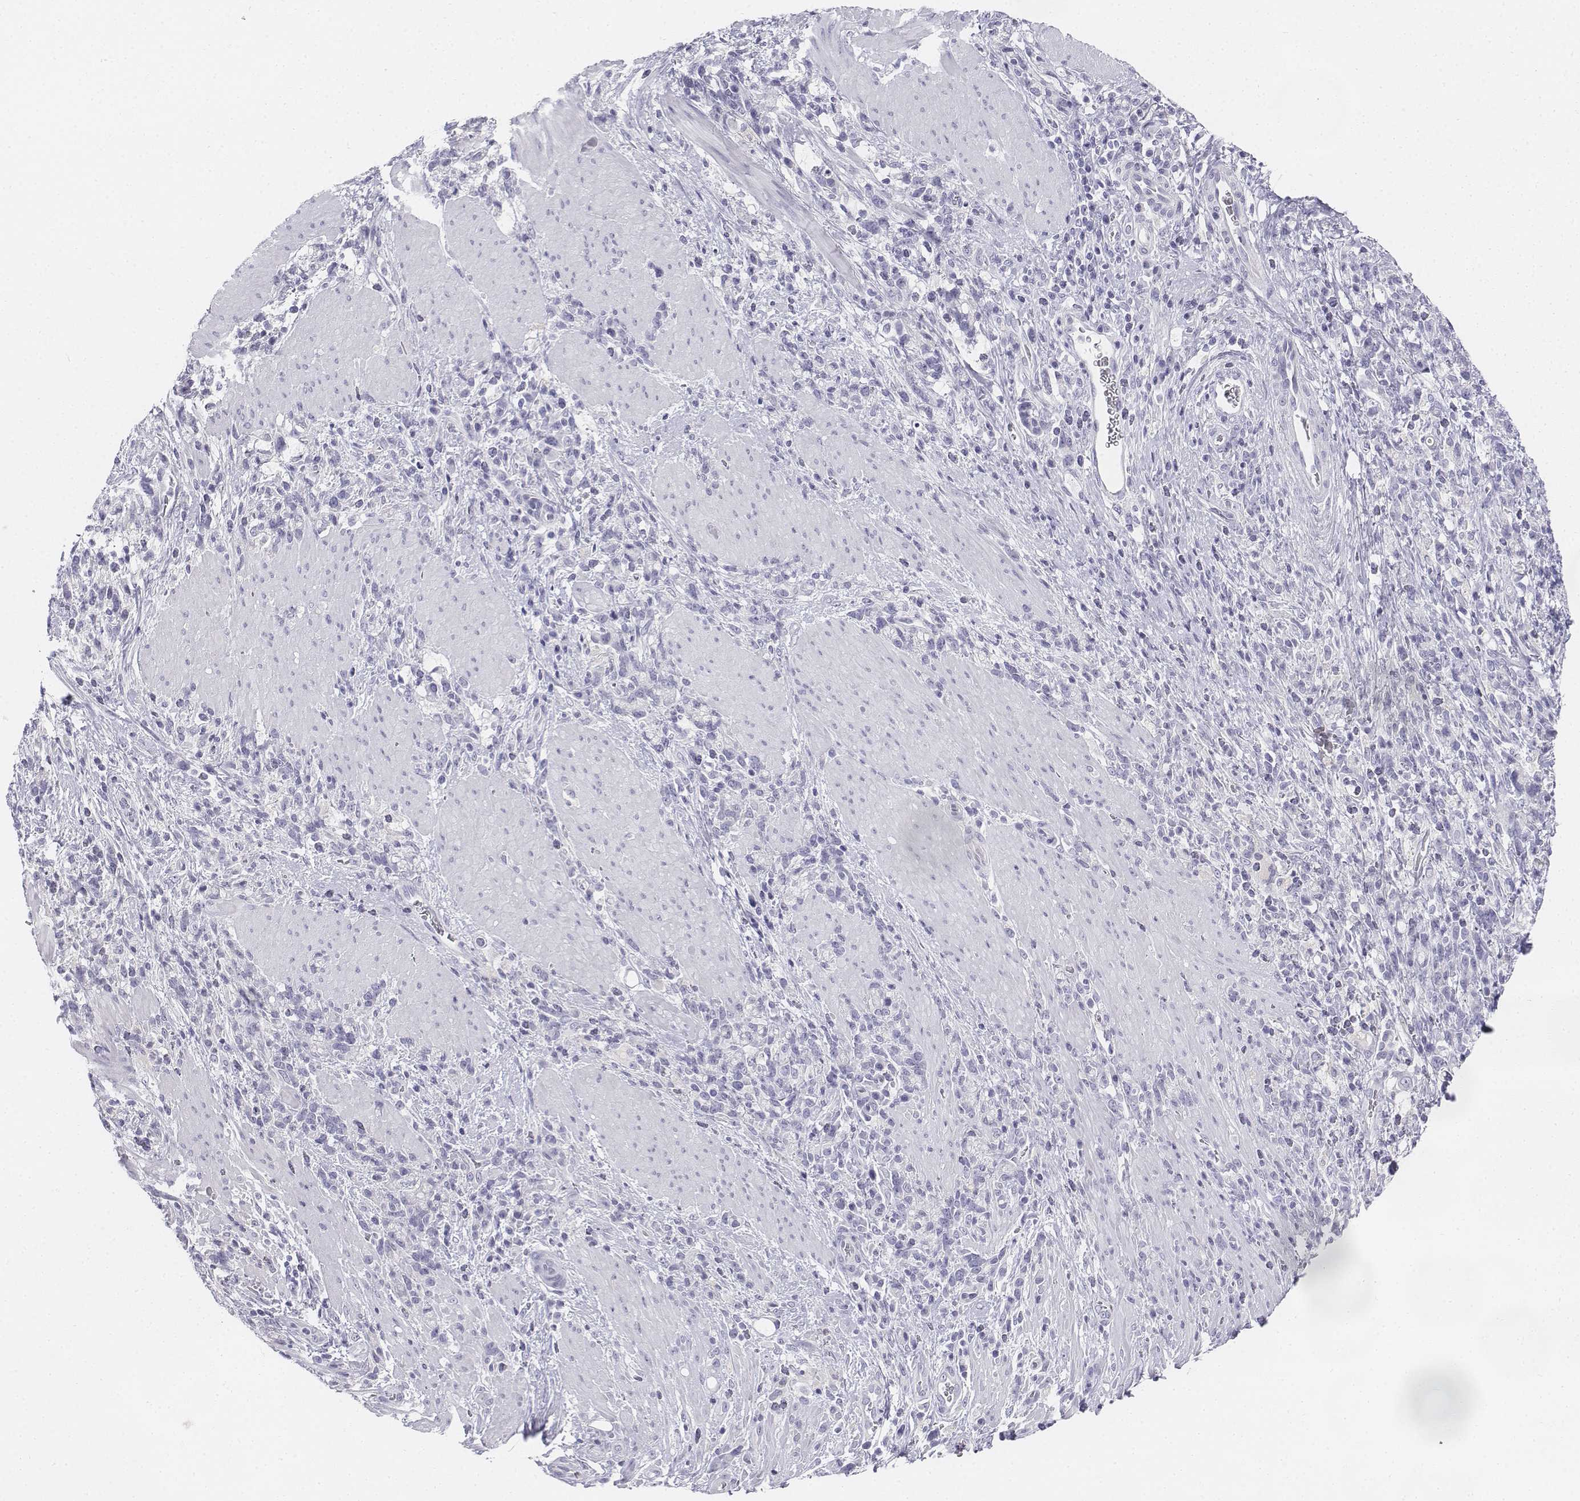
{"staining": {"intensity": "negative", "quantity": "none", "location": "none"}, "tissue": "stomach cancer", "cell_type": "Tumor cells", "image_type": "cancer", "snomed": [{"axis": "morphology", "description": "Adenocarcinoma, NOS"}, {"axis": "topography", "description": "Stomach"}], "caption": "Immunohistochemical staining of adenocarcinoma (stomach) demonstrates no significant positivity in tumor cells.", "gene": "TH", "patient": {"sex": "female", "age": 57}}